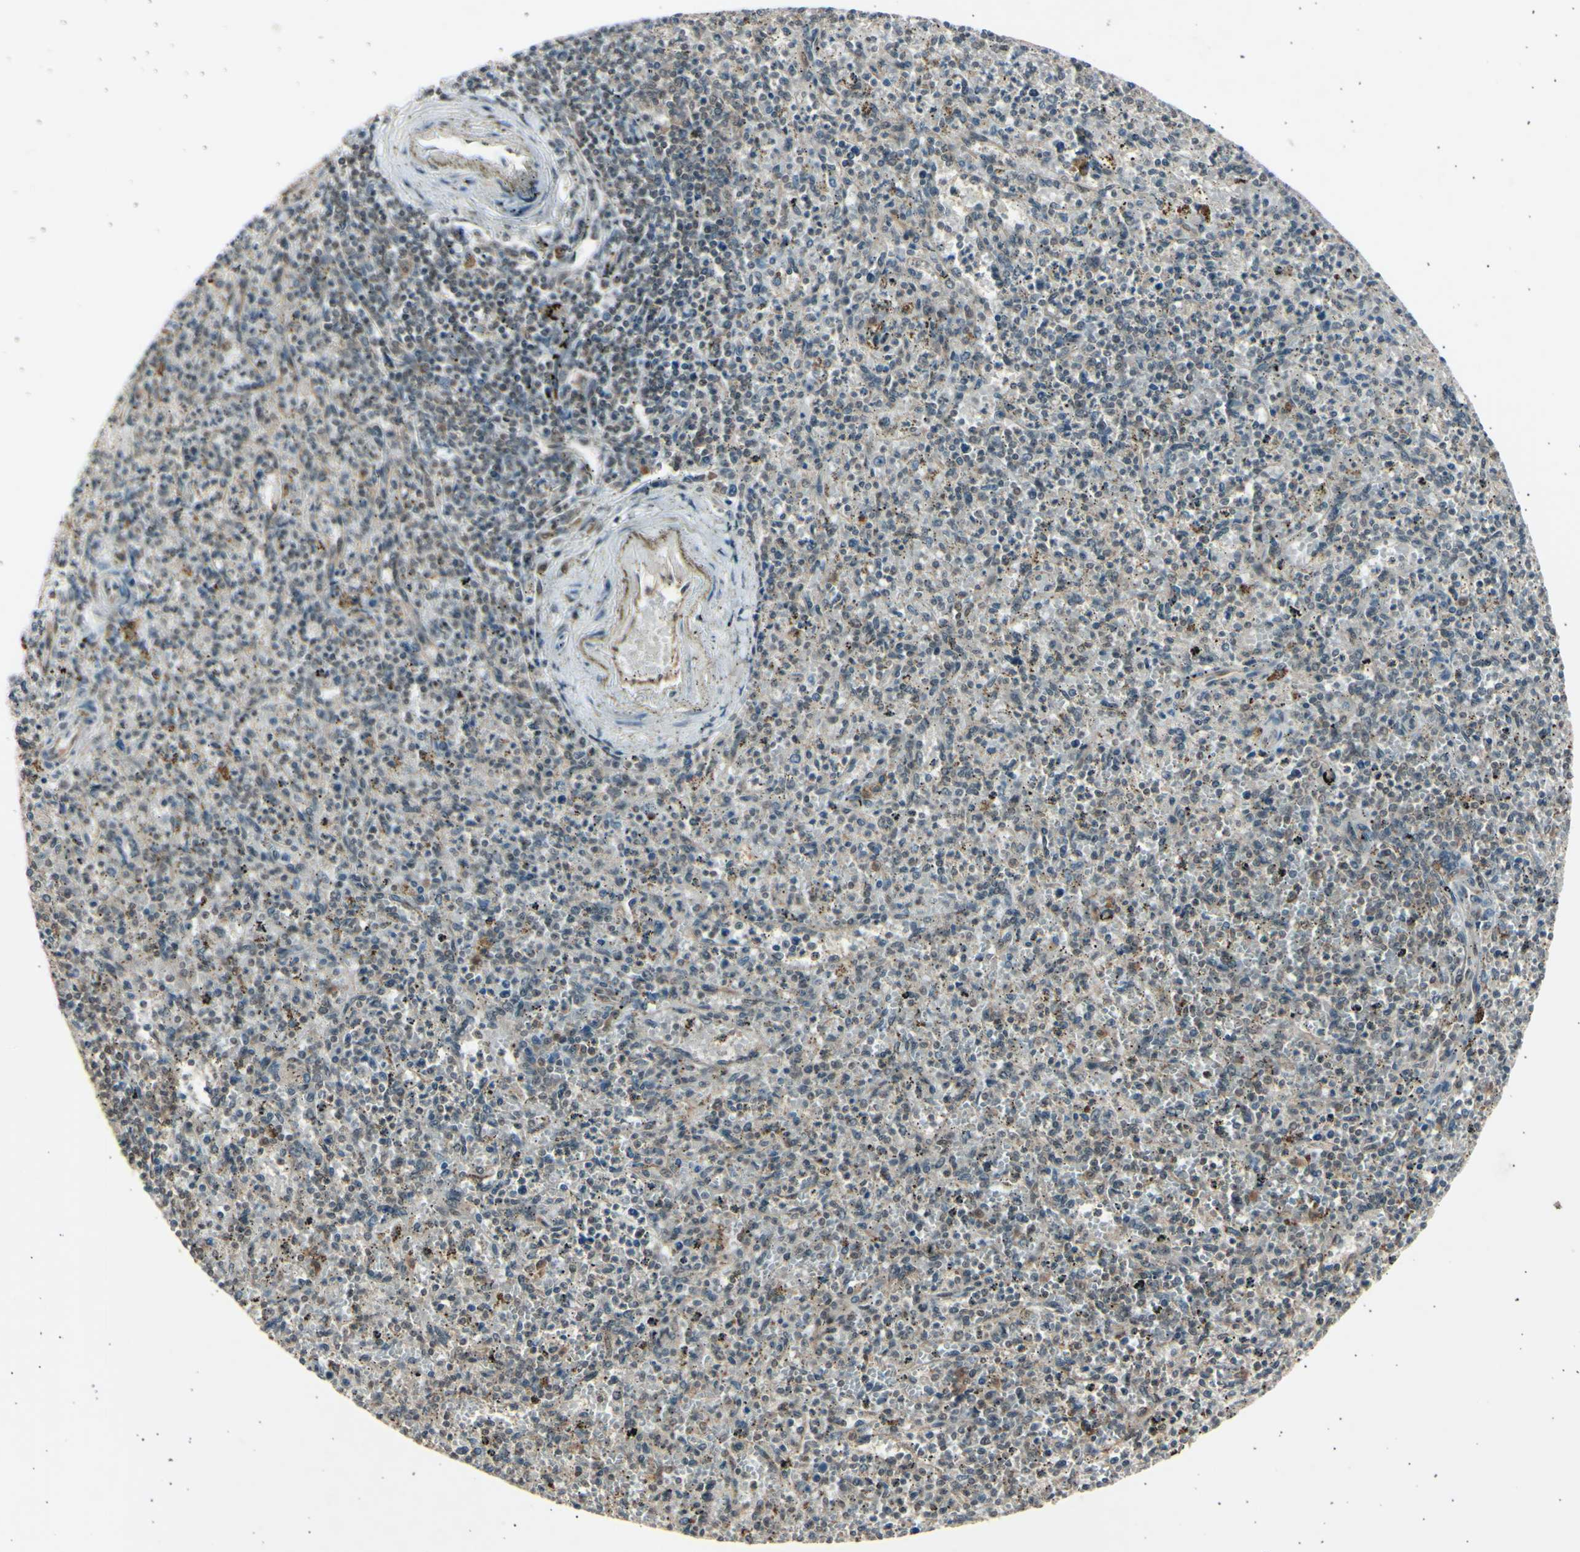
{"staining": {"intensity": "weak", "quantity": "25%-75%", "location": "cytoplasmic/membranous,nuclear"}, "tissue": "spleen", "cell_type": "Cells in red pulp", "image_type": "normal", "snomed": [{"axis": "morphology", "description": "Normal tissue, NOS"}, {"axis": "topography", "description": "Spleen"}], "caption": "Protein staining of unremarkable spleen demonstrates weak cytoplasmic/membranous,nuclear positivity in approximately 25%-75% of cells in red pulp. (brown staining indicates protein expression, while blue staining denotes nuclei).", "gene": "PSMD5", "patient": {"sex": "male", "age": 72}}